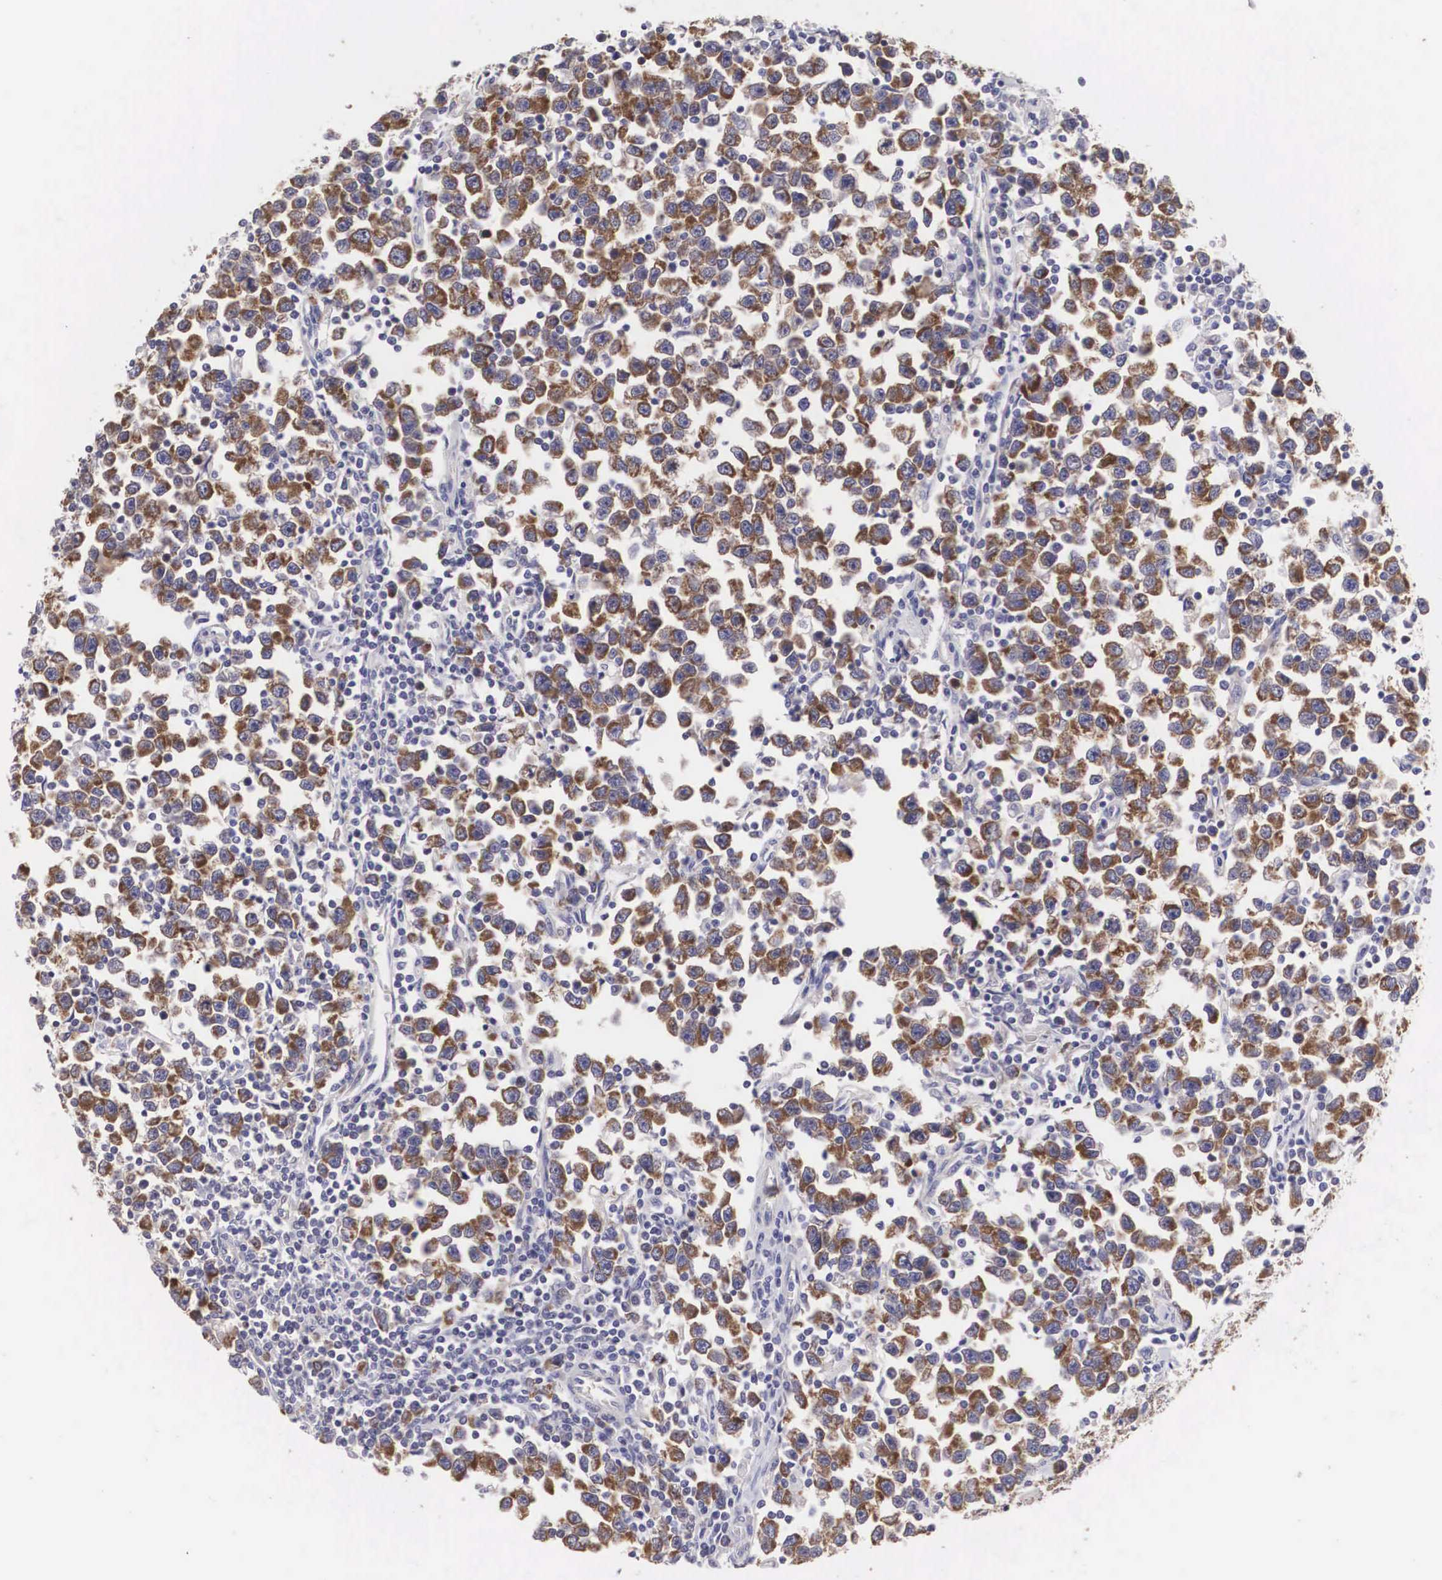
{"staining": {"intensity": "moderate", "quantity": ">75%", "location": "cytoplasmic/membranous"}, "tissue": "testis cancer", "cell_type": "Tumor cells", "image_type": "cancer", "snomed": [{"axis": "morphology", "description": "Seminoma, NOS"}, {"axis": "topography", "description": "Testis"}], "caption": "A histopathology image of testis cancer stained for a protein demonstrates moderate cytoplasmic/membranous brown staining in tumor cells. The staining is performed using DAB brown chromogen to label protein expression. The nuclei are counter-stained blue using hematoxylin.", "gene": "TXLNG", "patient": {"sex": "male", "age": 43}}